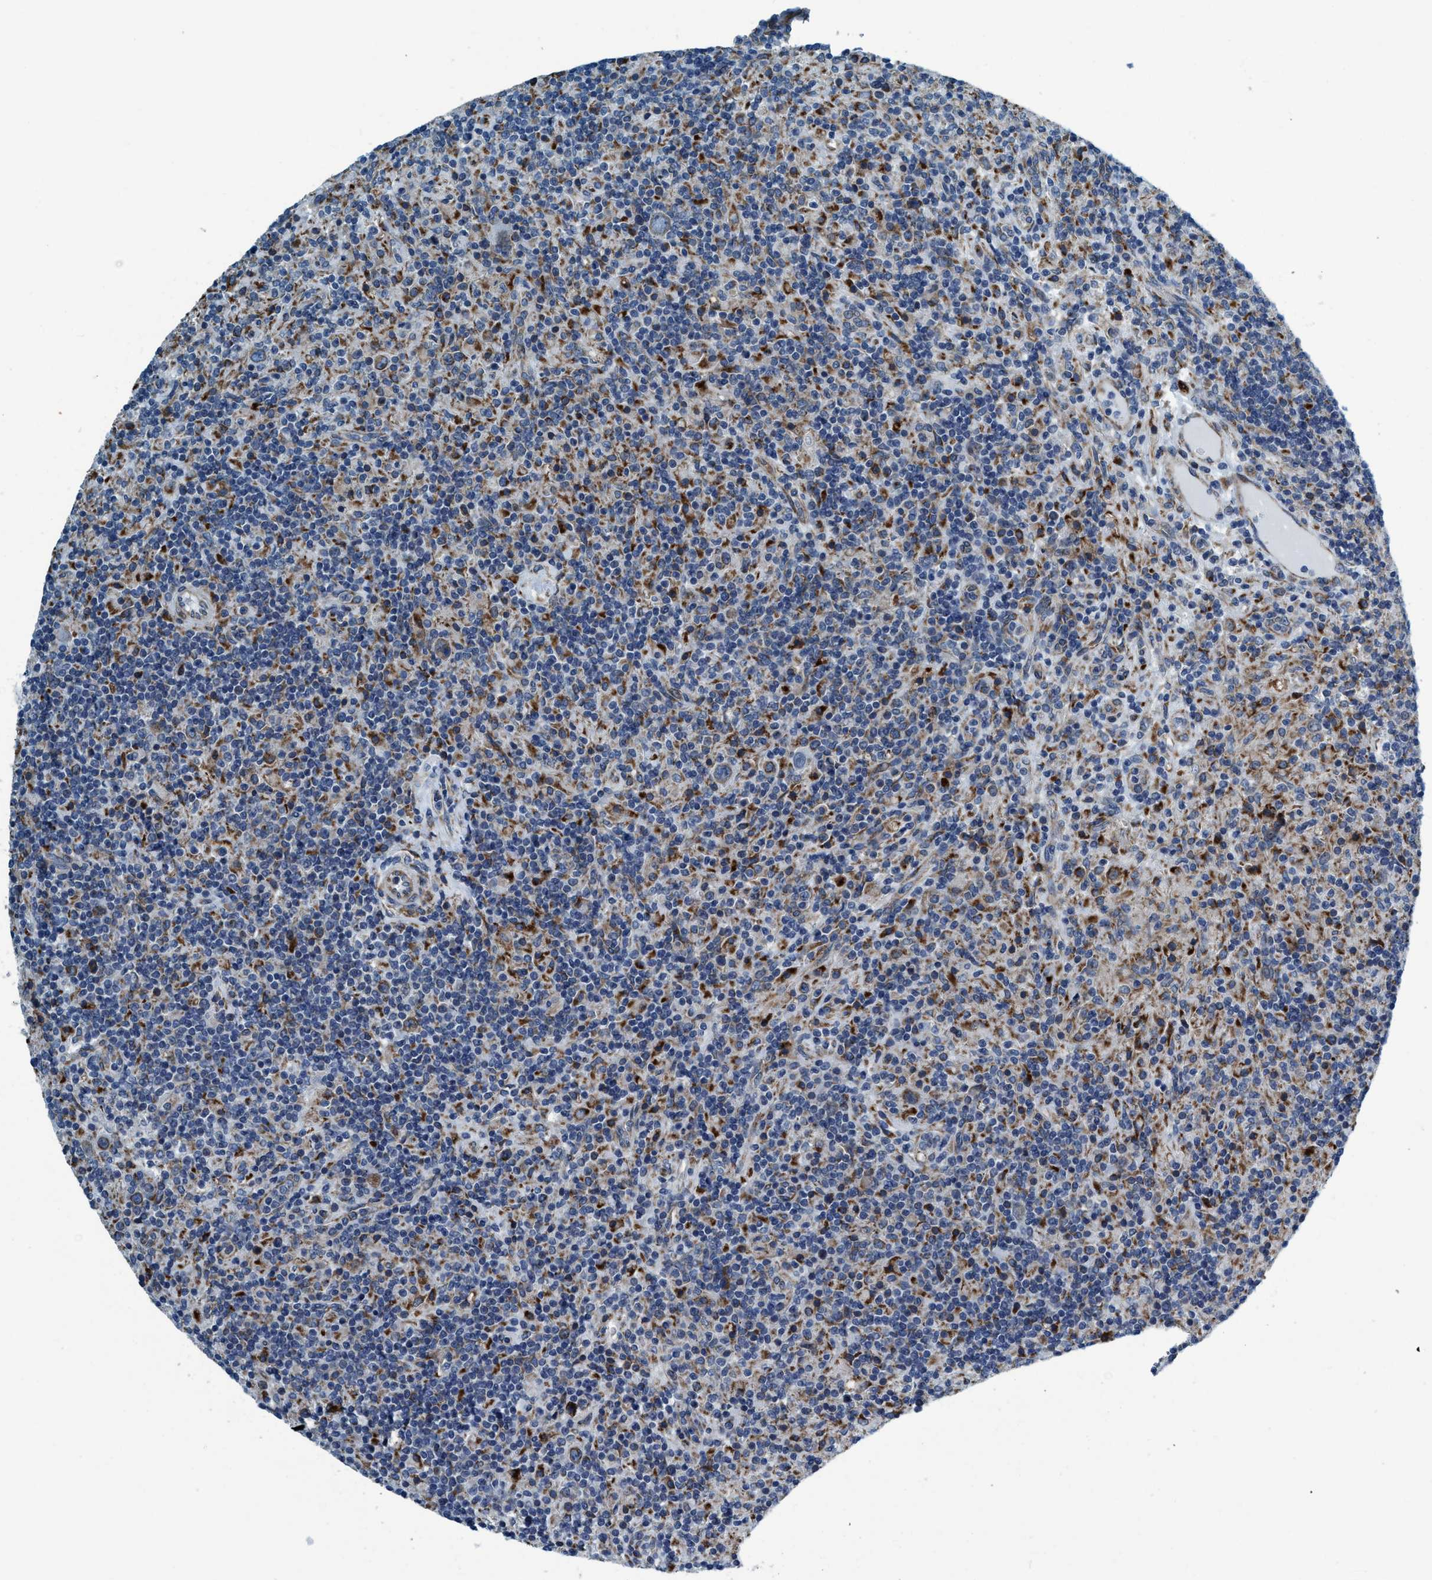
{"staining": {"intensity": "moderate", "quantity": "<25%", "location": "cytoplasmic/membranous"}, "tissue": "lymphoma", "cell_type": "Tumor cells", "image_type": "cancer", "snomed": [{"axis": "morphology", "description": "Hodgkin's disease, NOS"}, {"axis": "topography", "description": "Lymph node"}], "caption": "Immunohistochemistry (IHC) (DAB (3,3'-diaminobenzidine)) staining of Hodgkin's disease reveals moderate cytoplasmic/membranous protein expression in approximately <25% of tumor cells.", "gene": "ARMC9", "patient": {"sex": "male", "age": 70}}